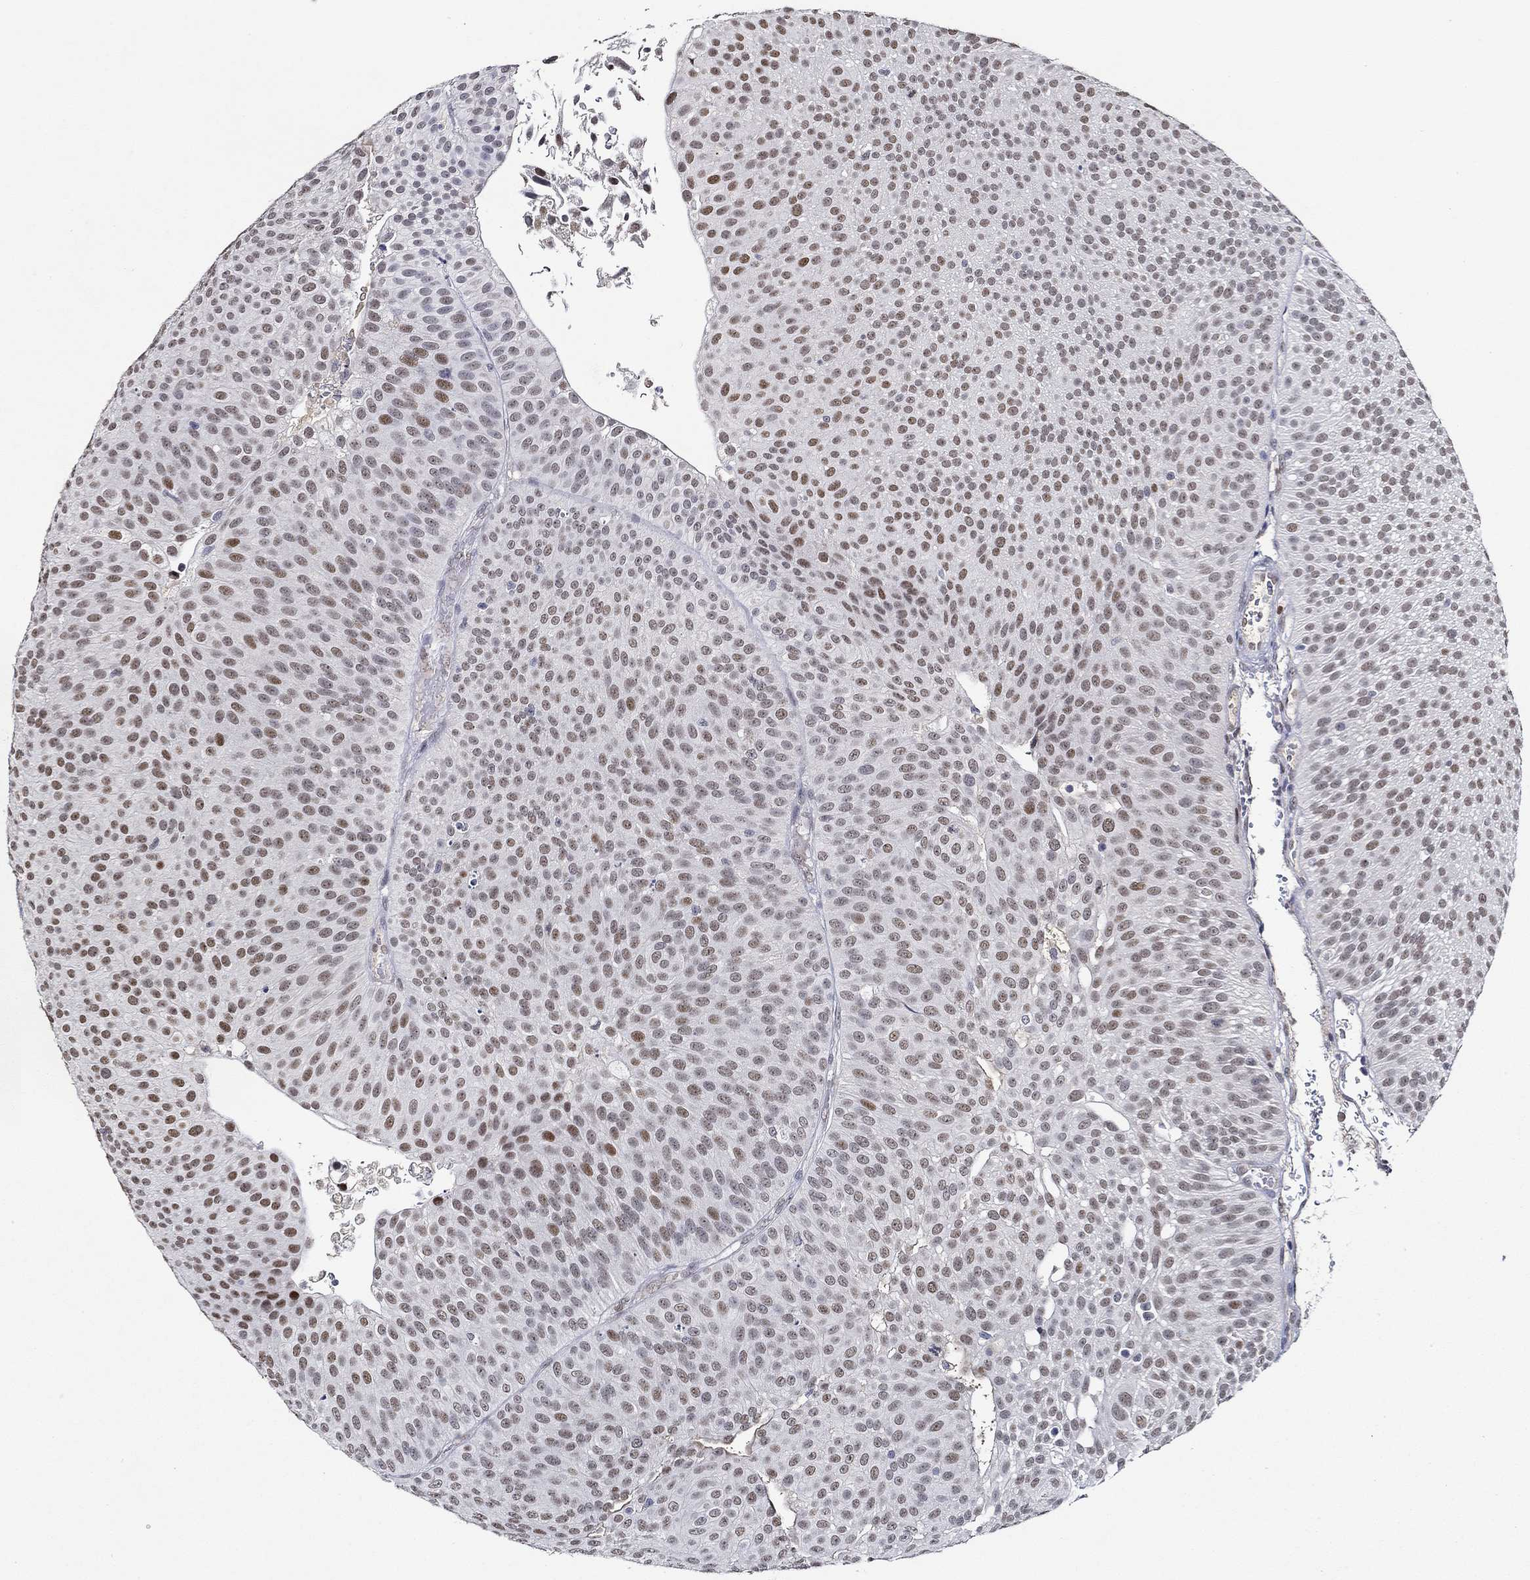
{"staining": {"intensity": "moderate", "quantity": ">75%", "location": "nuclear"}, "tissue": "urothelial cancer", "cell_type": "Tumor cells", "image_type": "cancer", "snomed": [{"axis": "morphology", "description": "Urothelial carcinoma, Low grade"}, {"axis": "topography", "description": "Urinary bladder"}], "caption": "The micrograph demonstrates immunohistochemical staining of low-grade urothelial carcinoma. There is moderate nuclear staining is present in approximately >75% of tumor cells.", "gene": "GATA2", "patient": {"sex": "male", "age": 65}}